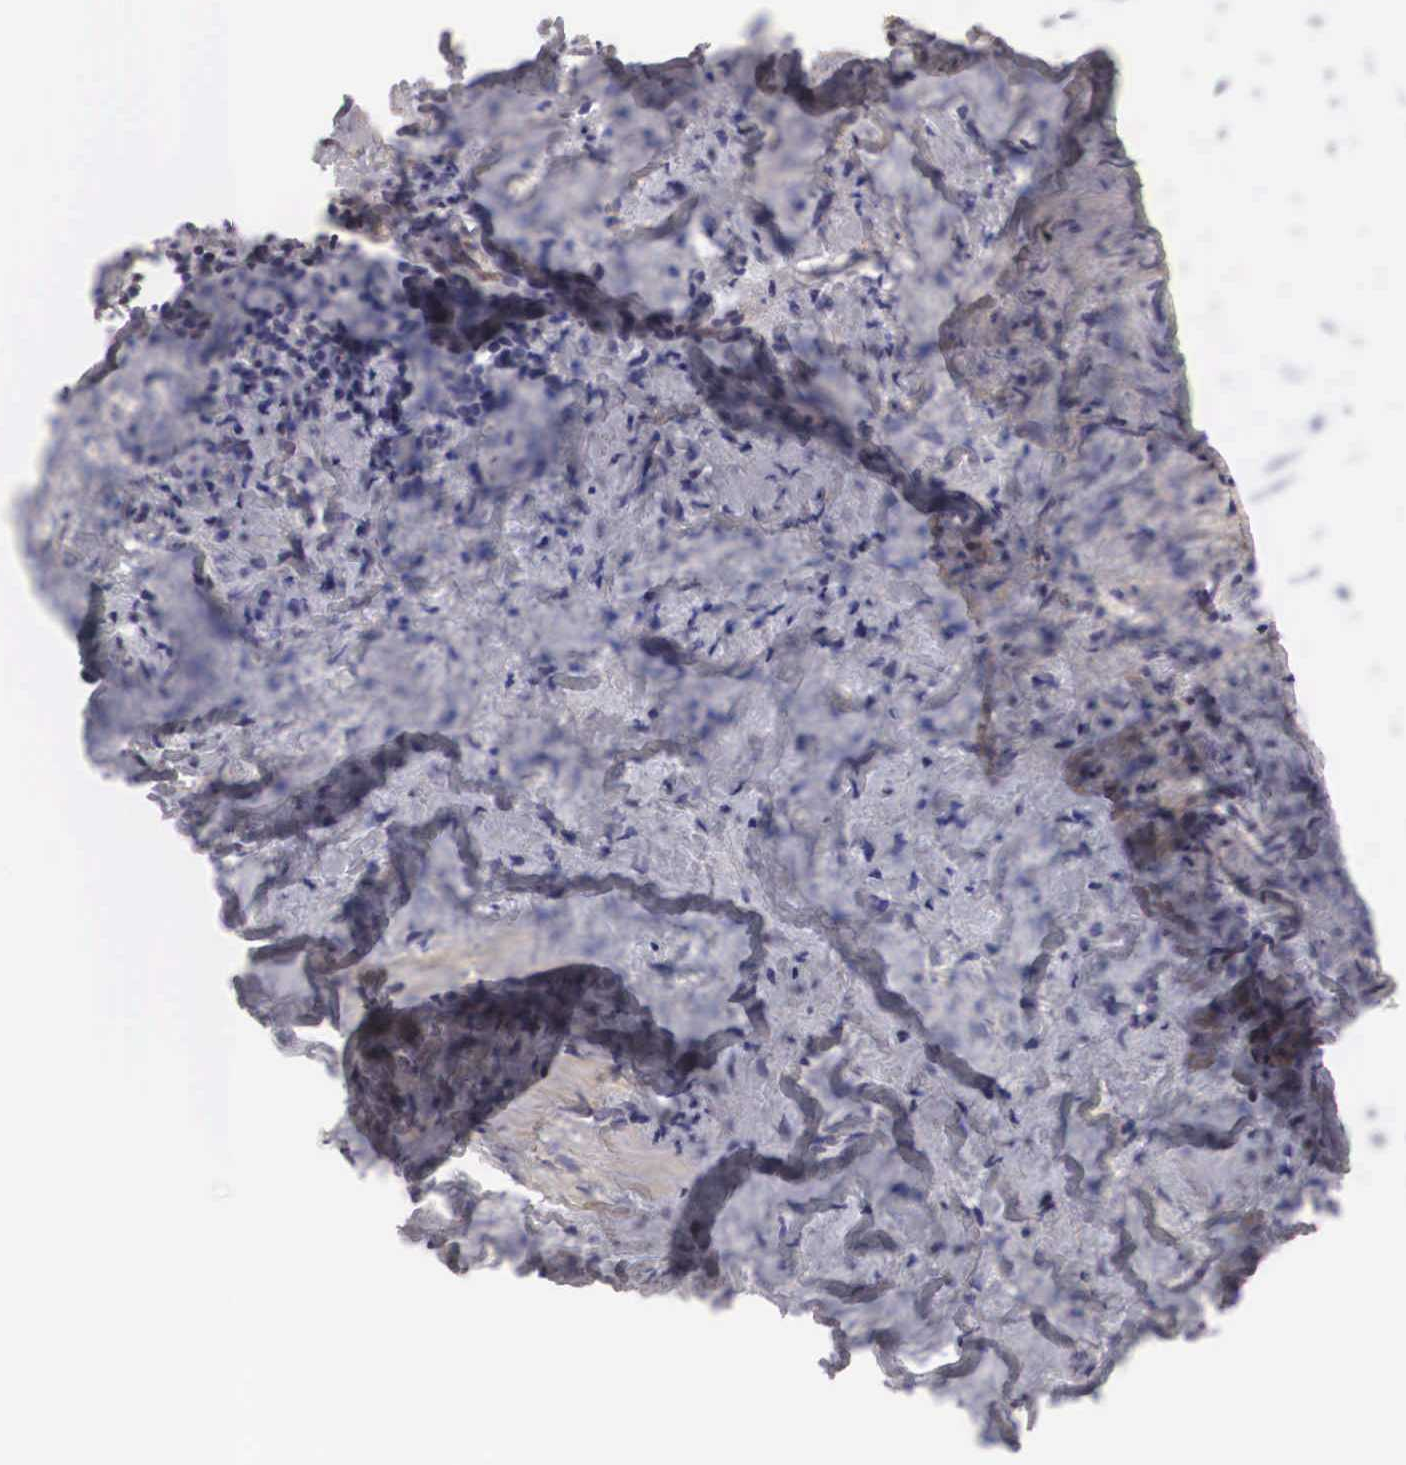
{"staining": {"intensity": "negative", "quantity": "none", "location": "none"}, "tissue": "seminal vesicle", "cell_type": "Glandular cells", "image_type": "normal", "snomed": [{"axis": "morphology", "description": "Normal tissue, NOS"}, {"axis": "topography", "description": "Seminal veicle"}], "caption": "A photomicrograph of seminal vesicle stained for a protein exhibits no brown staining in glandular cells. The staining is performed using DAB brown chromogen with nuclei counter-stained in using hematoxylin.", "gene": "ERBB2", "patient": {"sex": "male", "age": 60}}